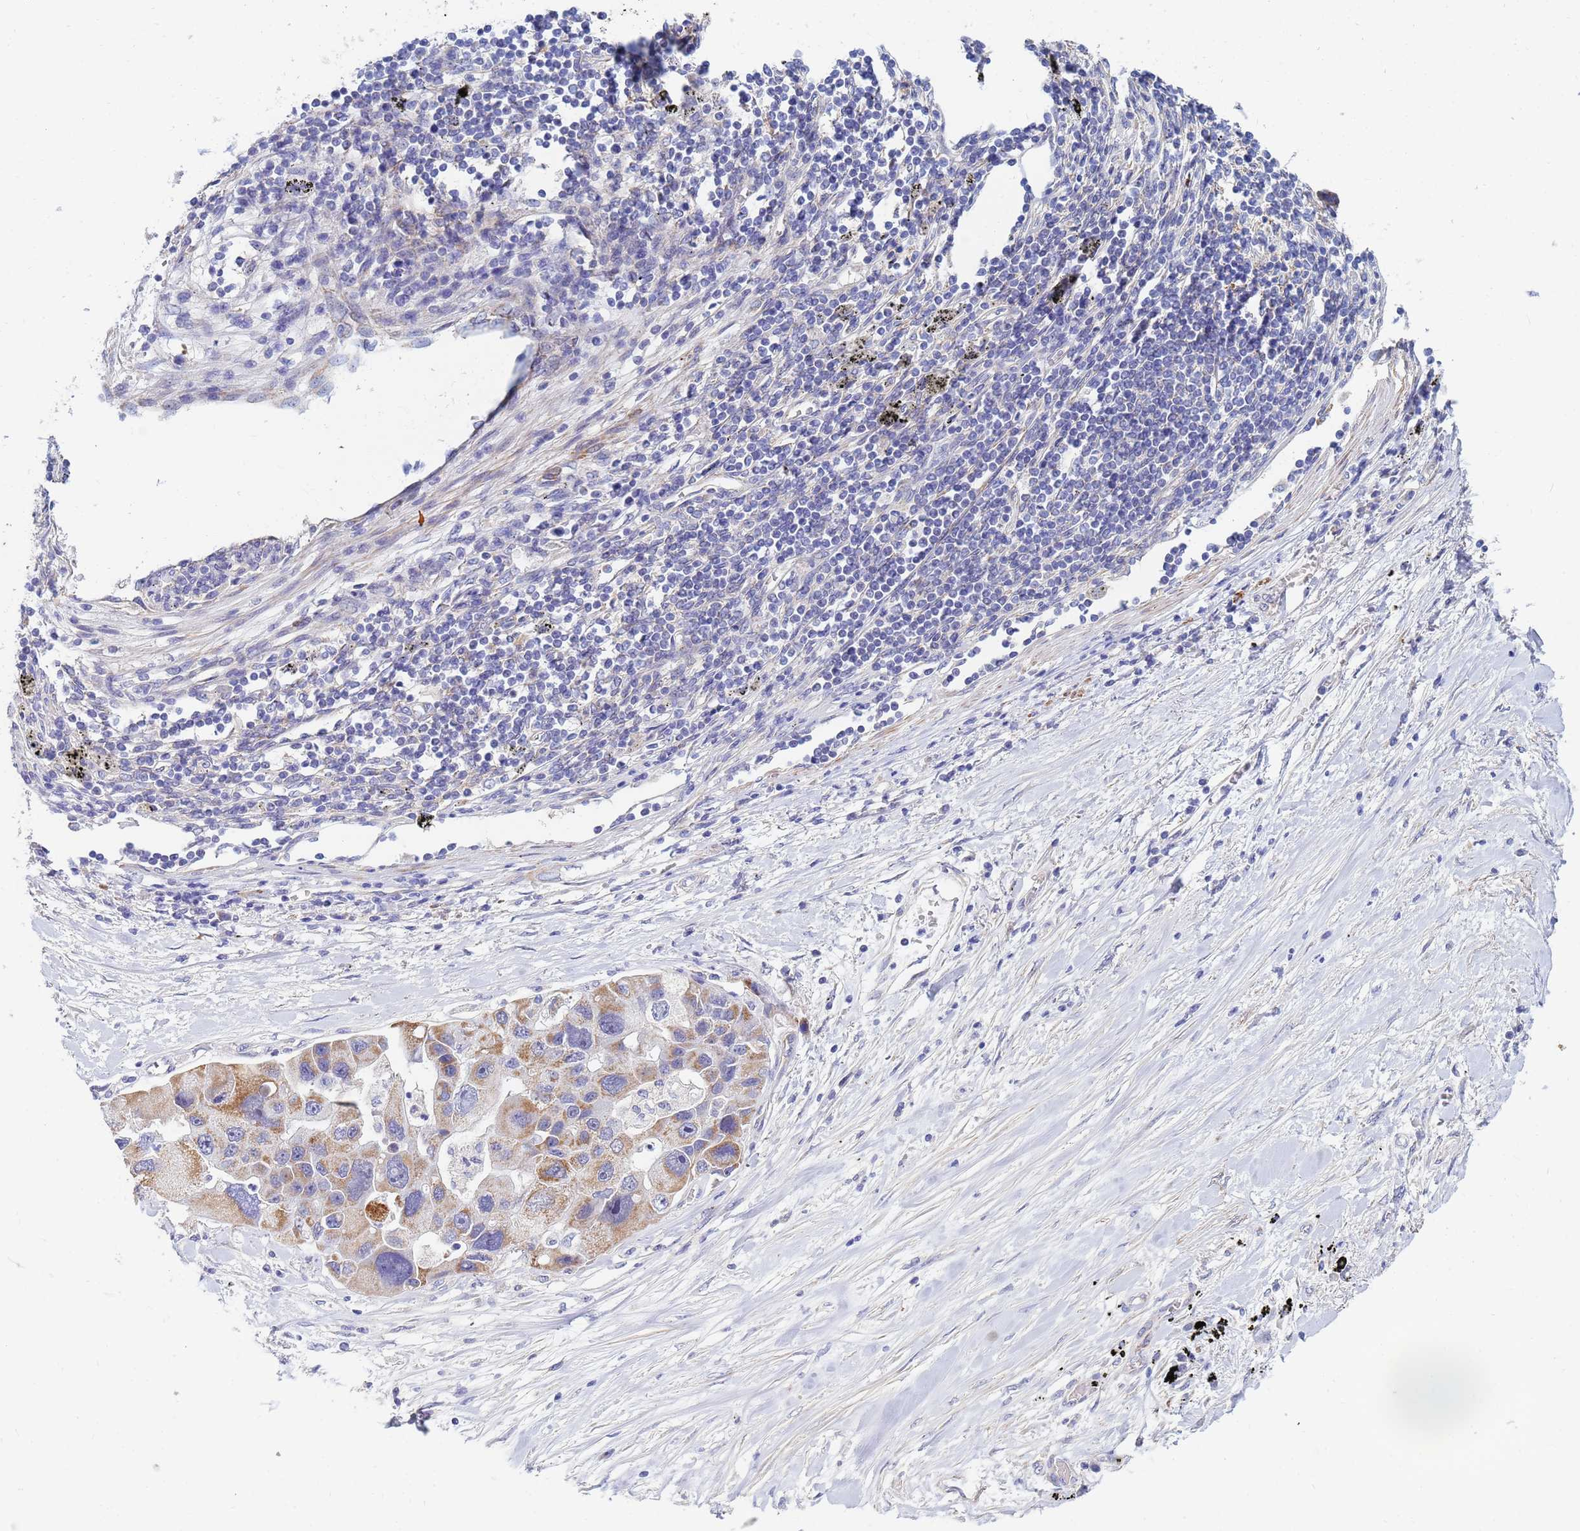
{"staining": {"intensity": "moderate", "quantity": "25%-75%", "location": "cytoplasmic/membranous"}, "tissue": "lung cancer", "cell_type": "Tumor cells", "image_type": "cancer", "snomed": [{"axis": "morphology", "description": "Adenocarcinoma, NOS"}, {"axis": "topography", "description": "Lung"}], "caption": "Approximately 25%-75% of tumor cells in human lung cancer (adenocarcinoma) display moderate cytoplasmic/membranous protein expression as visualized by brown immunohistochemical staining.", "gene": "SDR39U1", "patient": {"sex": "female", "age": 54}}